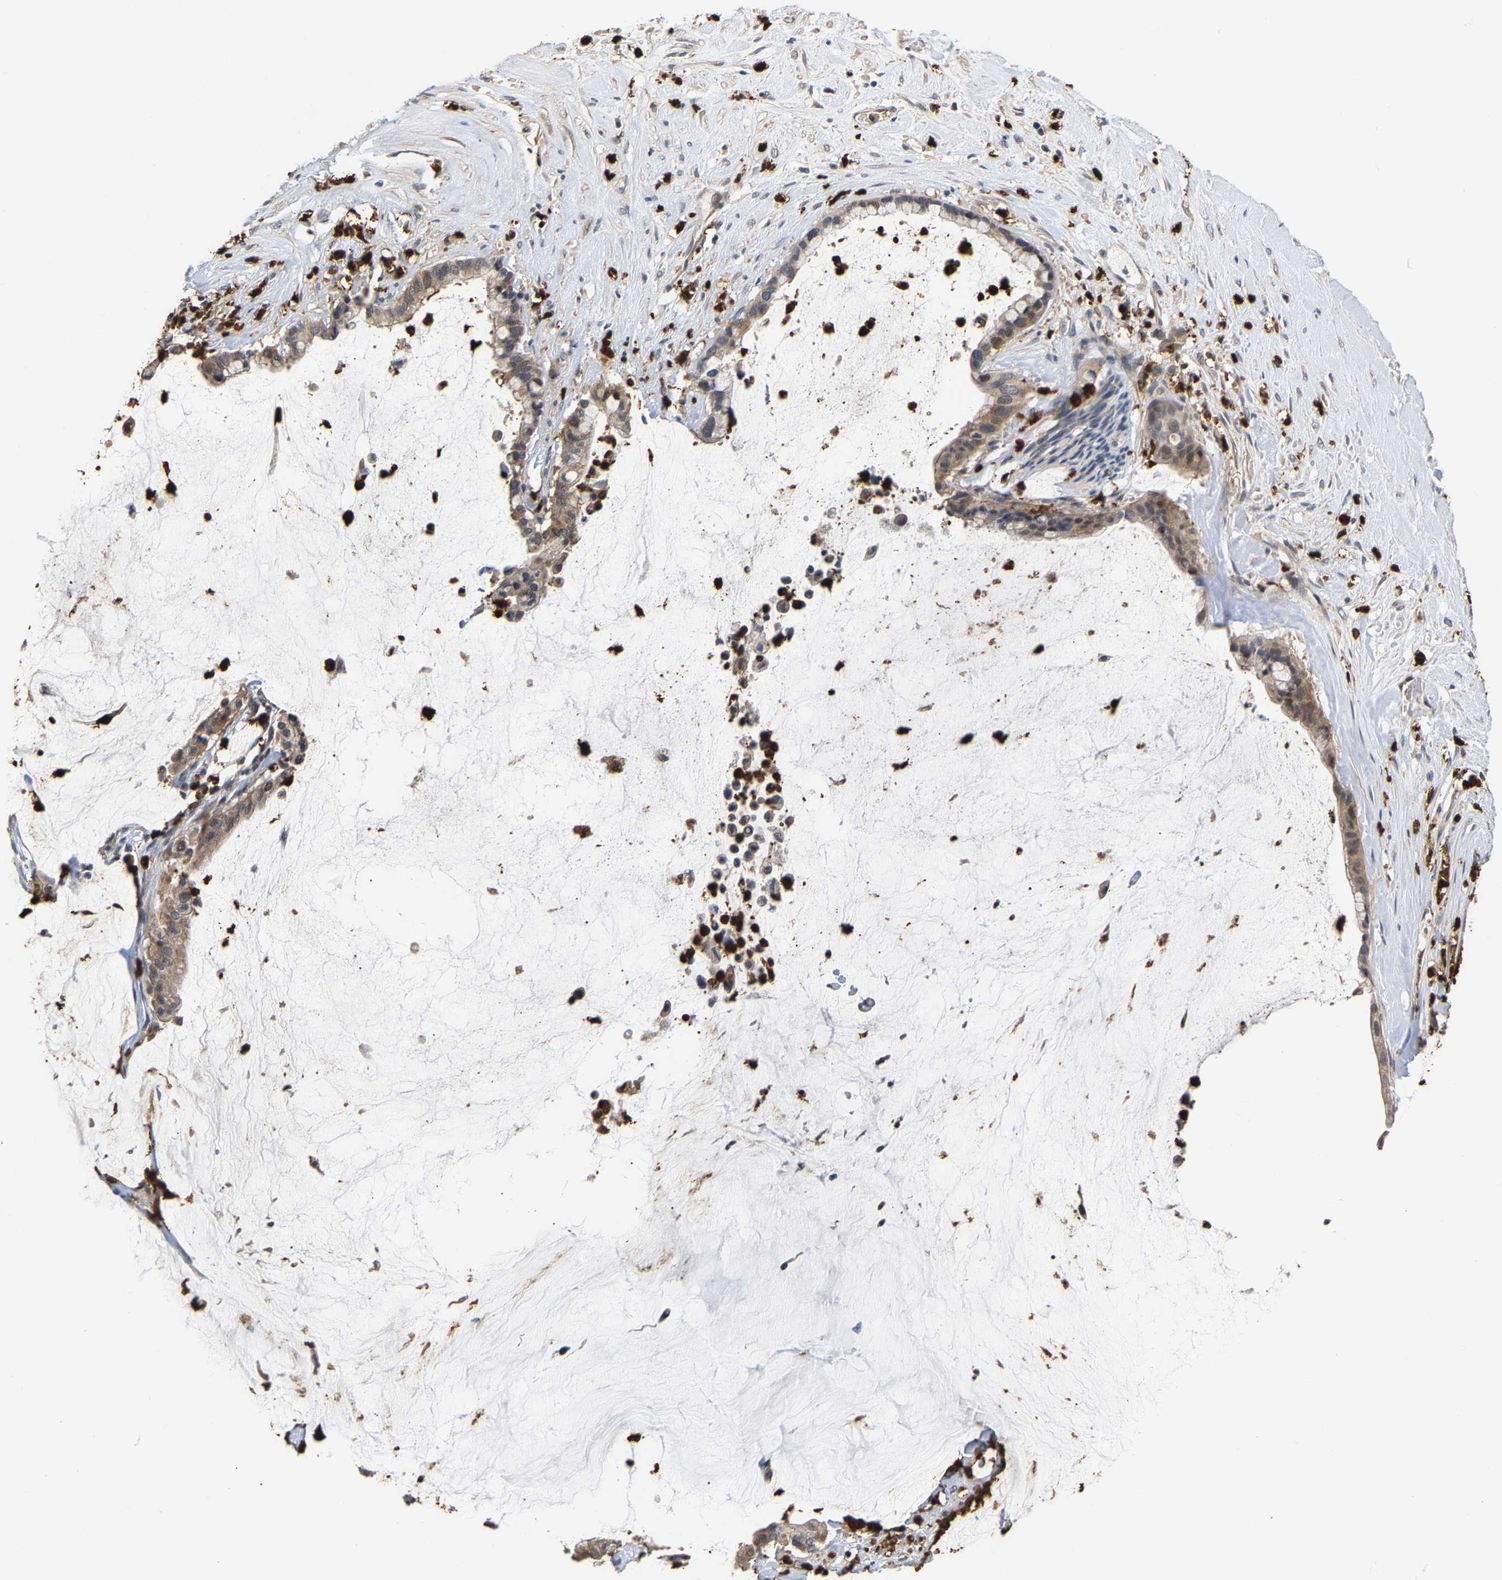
{"staining": {"intensity": "weak", "quantity": ">75%", "location": "cytoplasmic/membranous,nuclear"}, "tissue": "pancreatic cancer", "cell_type": "Tumor cells", "image_type": "cancer", "snomed": [{"axis": "morphology", "description": "Adenocarcinoma, NOS"}, {"axis": "topography", "description": "Pancreas"}], "caption": "This is a photomicrograph of immunohistochemistry staining of pancreatic adenocarcinoma, which shows weak expression in the cytoplasmic/membranous and nuclear of tumor cells.", "gene": "TDRD7", "patient": {"sex": "male", "age": 41}}